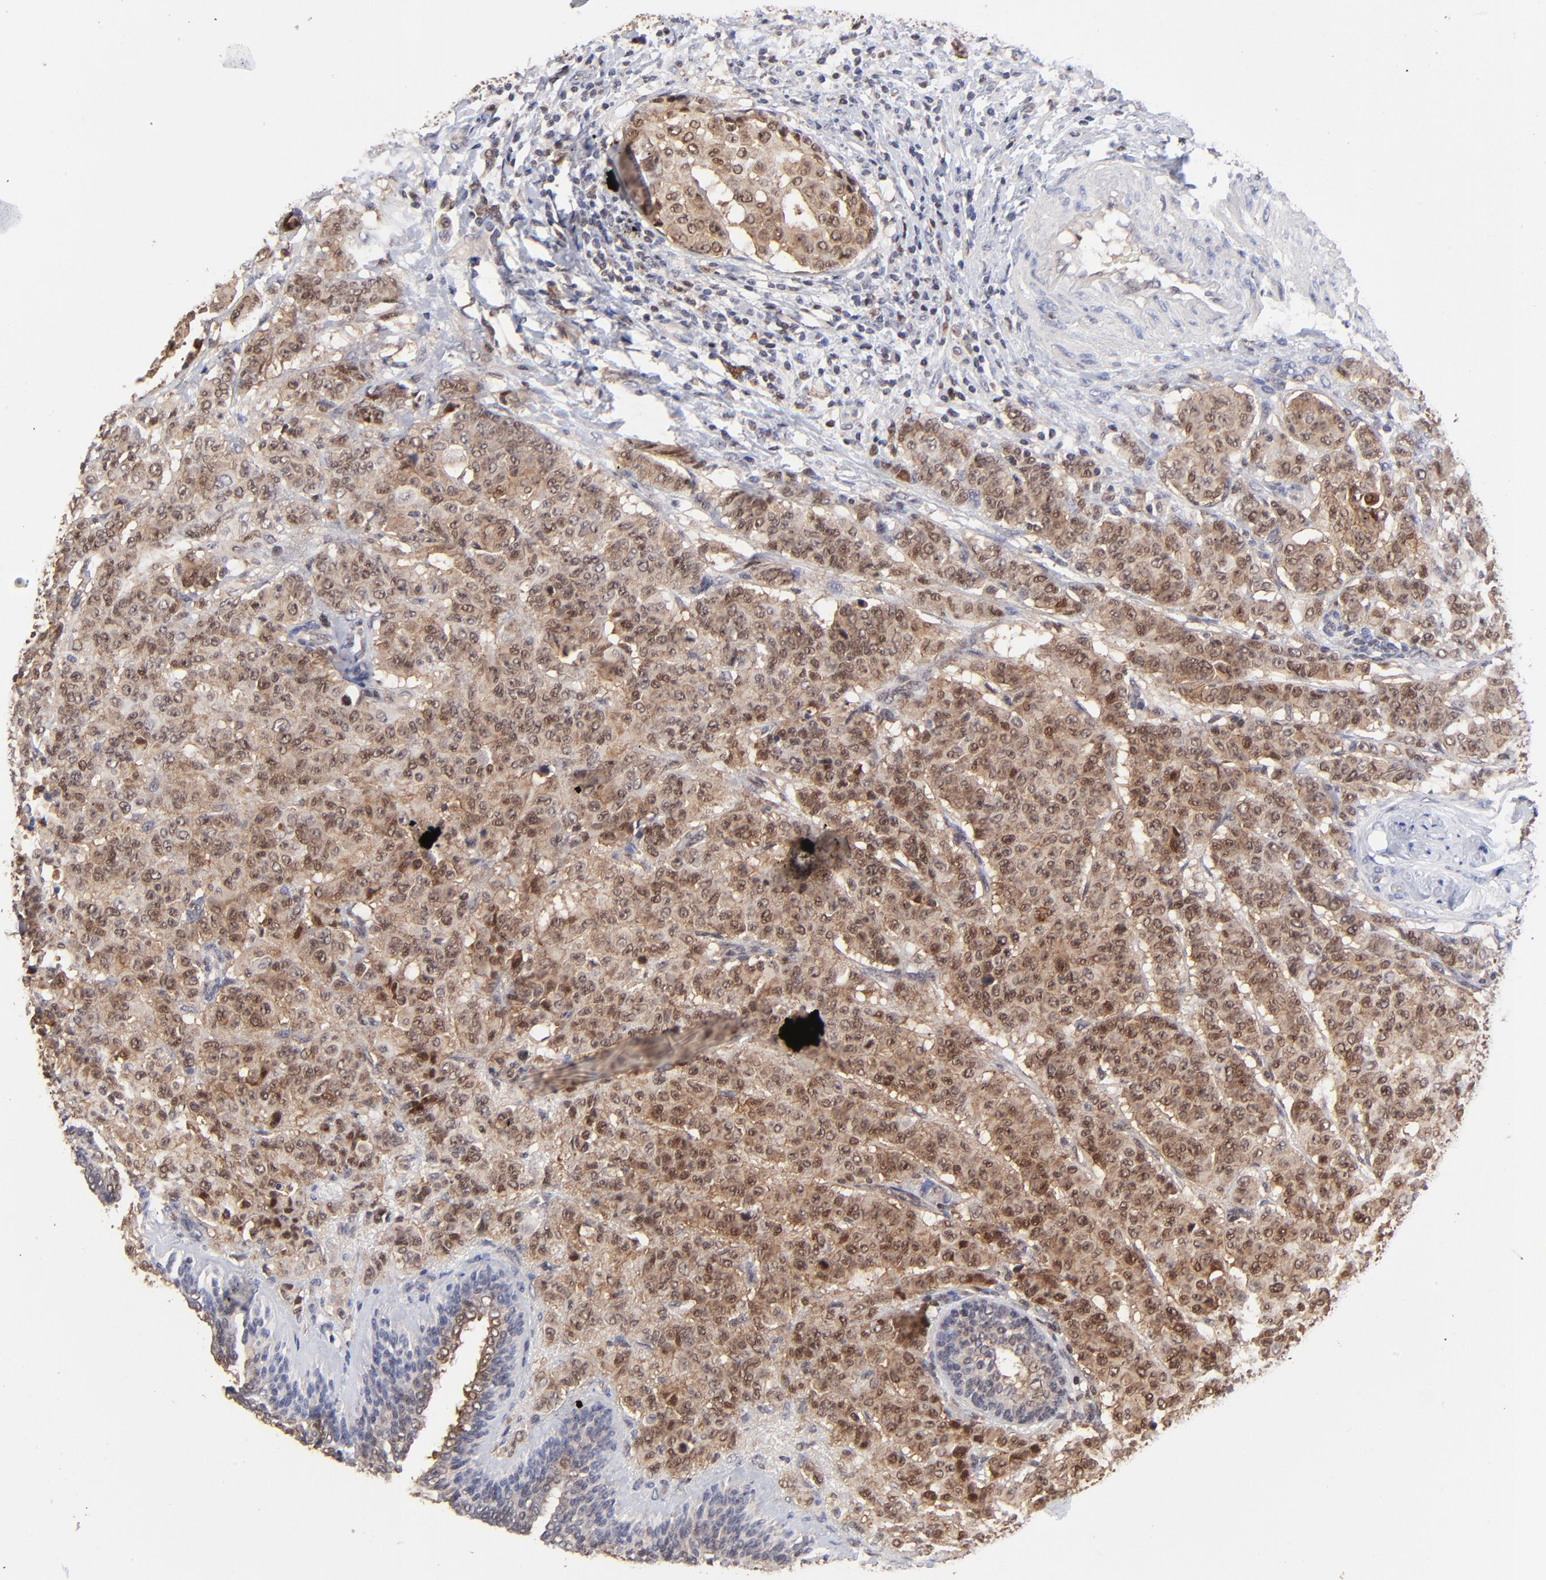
{"staining": {"intensity": "moderate", "quantity": ">75%", "location": "cytoplasmic/membranous,nuclear"}, "tissue": "breast cancer", "cell_type": "Tumor cells", "image_type": "cancer", "snomed": [{"axis": "morphology", "description": "Duct carcinoma"}, {"axis": "topography", "description": "Breast"}], "caption": "There is medium levels of moderate cytoplasmic/membranous and nuclear expression in tumor cells of breast cancer, as demonstrated by immunohistochemical staining (brown color).", "gene": "DCTPP1", "patient": {"sex": "female", "age": 40}}